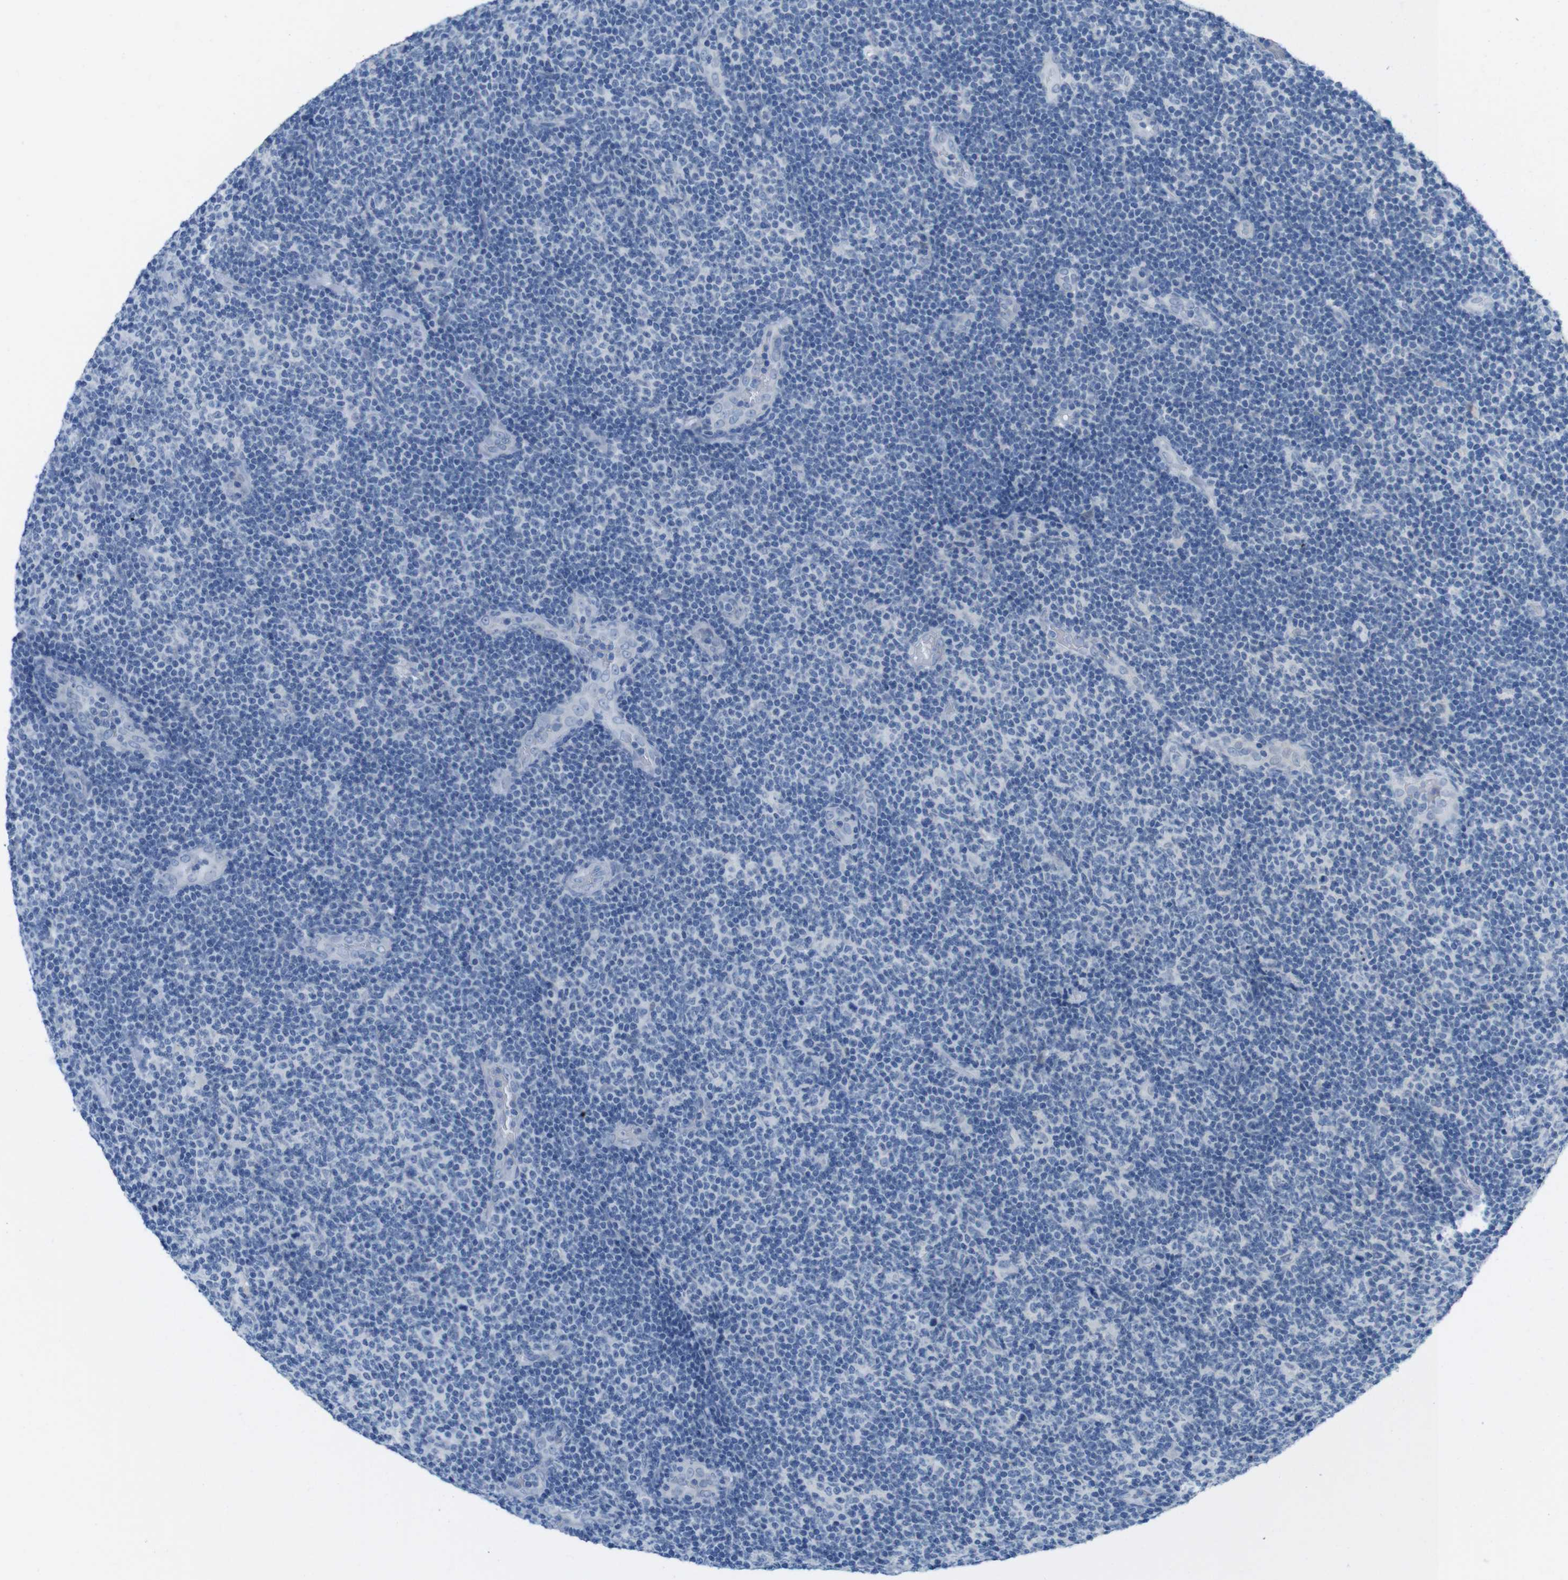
{"staining": {"intensity": "negative", "quantity": "none", "location": "none"}, "tissue": "lymphoma", "cell_type": "Tumor cells", "image_type": "cancer", "snomed": [{"axis": "morphology", "description": "Malignant lymphoma, non-Hodgkin's type, Low grade"}, {"axis": "topography", "description": "Lymph node"}], "caption": "Immunohistochemical staining of lymphoma reveals no significant expression in tumor cells. (DAB IHC visualized using brightfield microscopy, high magnification).", "gene": "OPN1SW", "patient": {"sex": "male", "age": 83}}